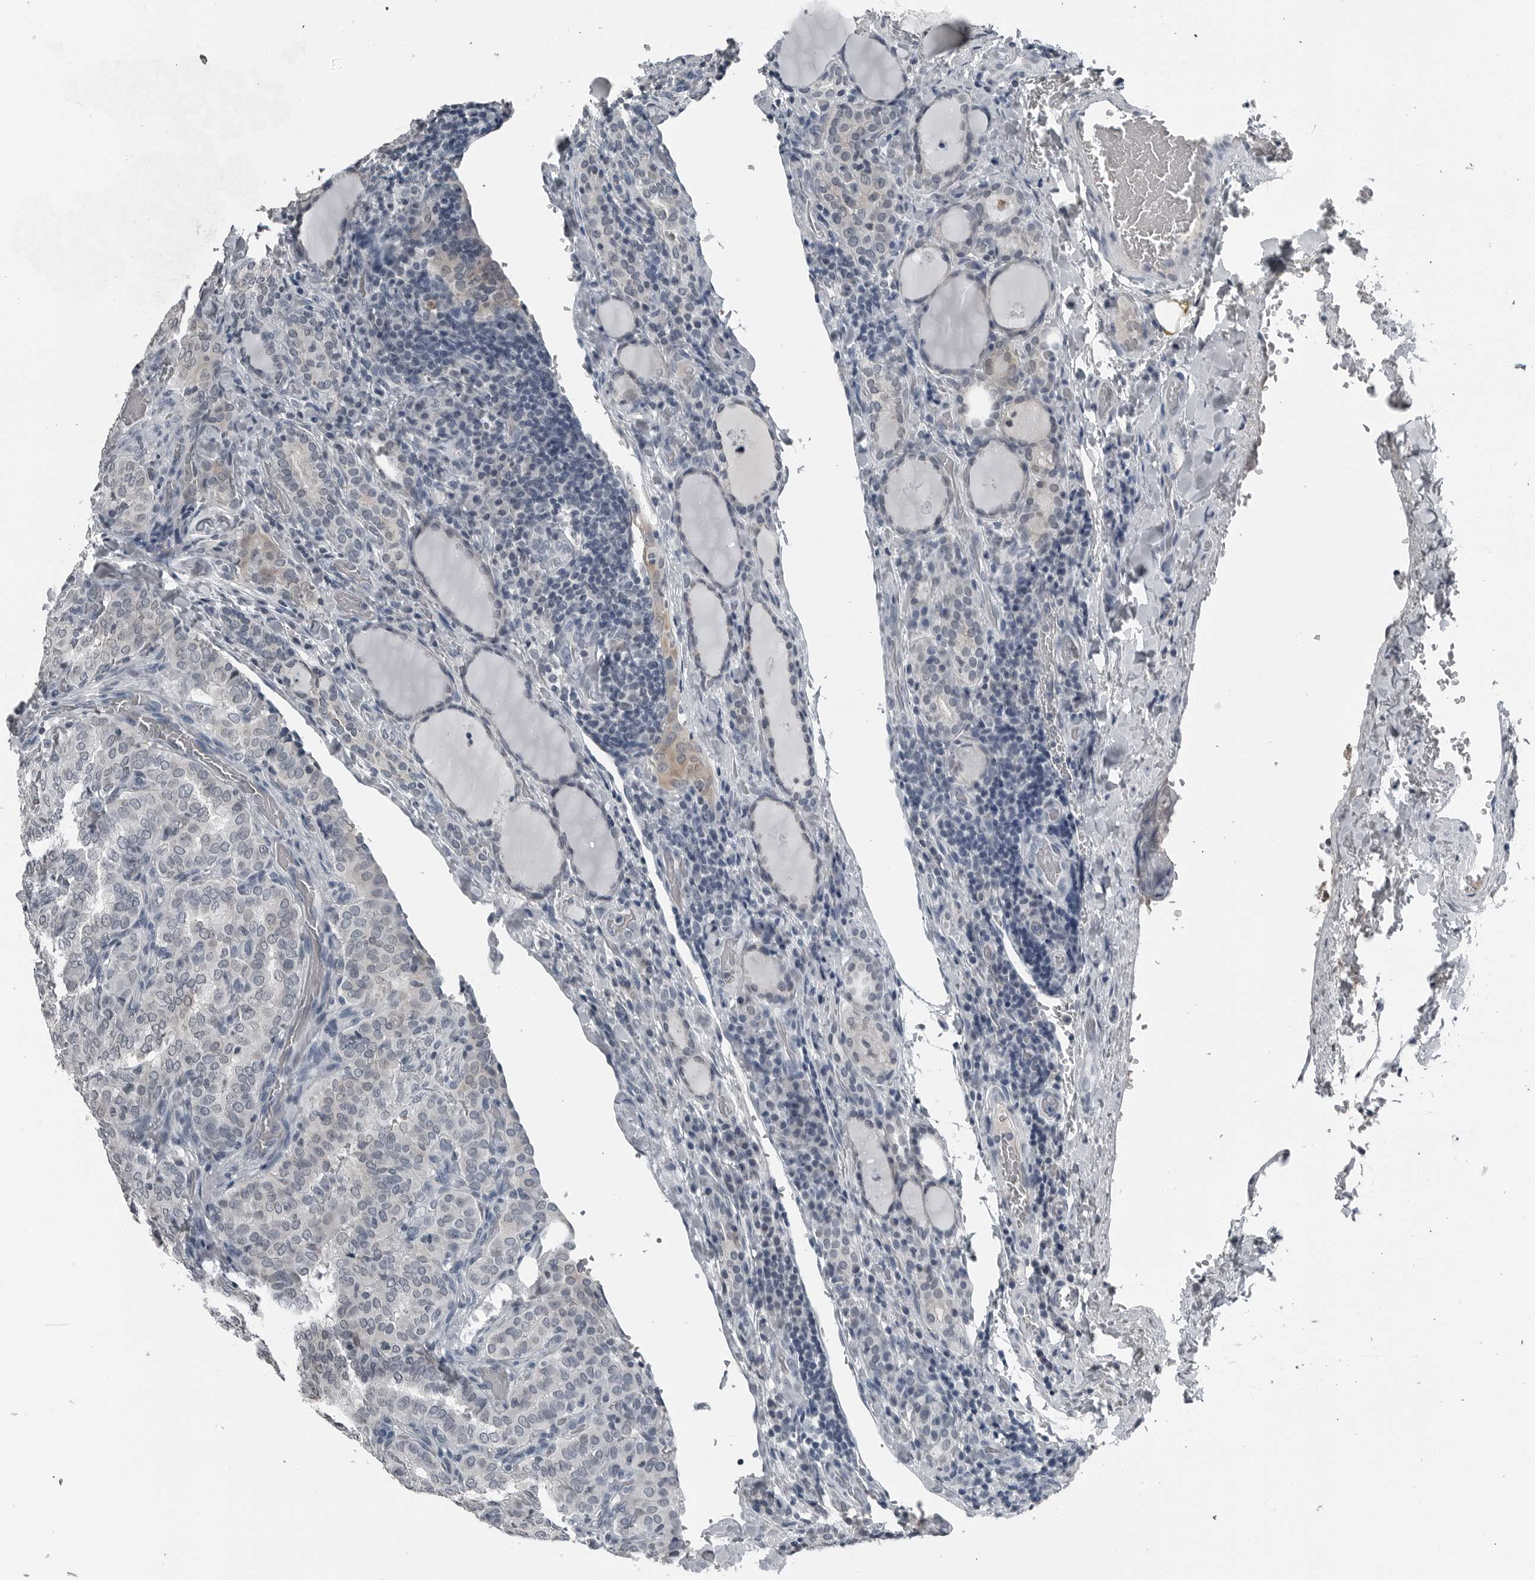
{"staining": {"intensity": "negative", "quantity": "none", "location": "none"}, "tissue": "thyroid cancer", "cell_type": "Tumor cells", "image_type": "cancer", "snomed": [{"axis": "morphology", "description": "Normal tissue, NOS"}, {"axis": "morphology", "description": "Papillary adenocarcinoma, NOS"}, {"axis": "topography", "description": "Thyroid gland"}], "caption": "An immunohistochemistry (IHC) image of thyroid cancer (papillary adenocarcinoma) is shown. There is no staining in tumor cells of thyroid cancer (papillary adenocarcinoma).", "gene": "SPINK1", "patient": {"sex": "female", "age": 30}}